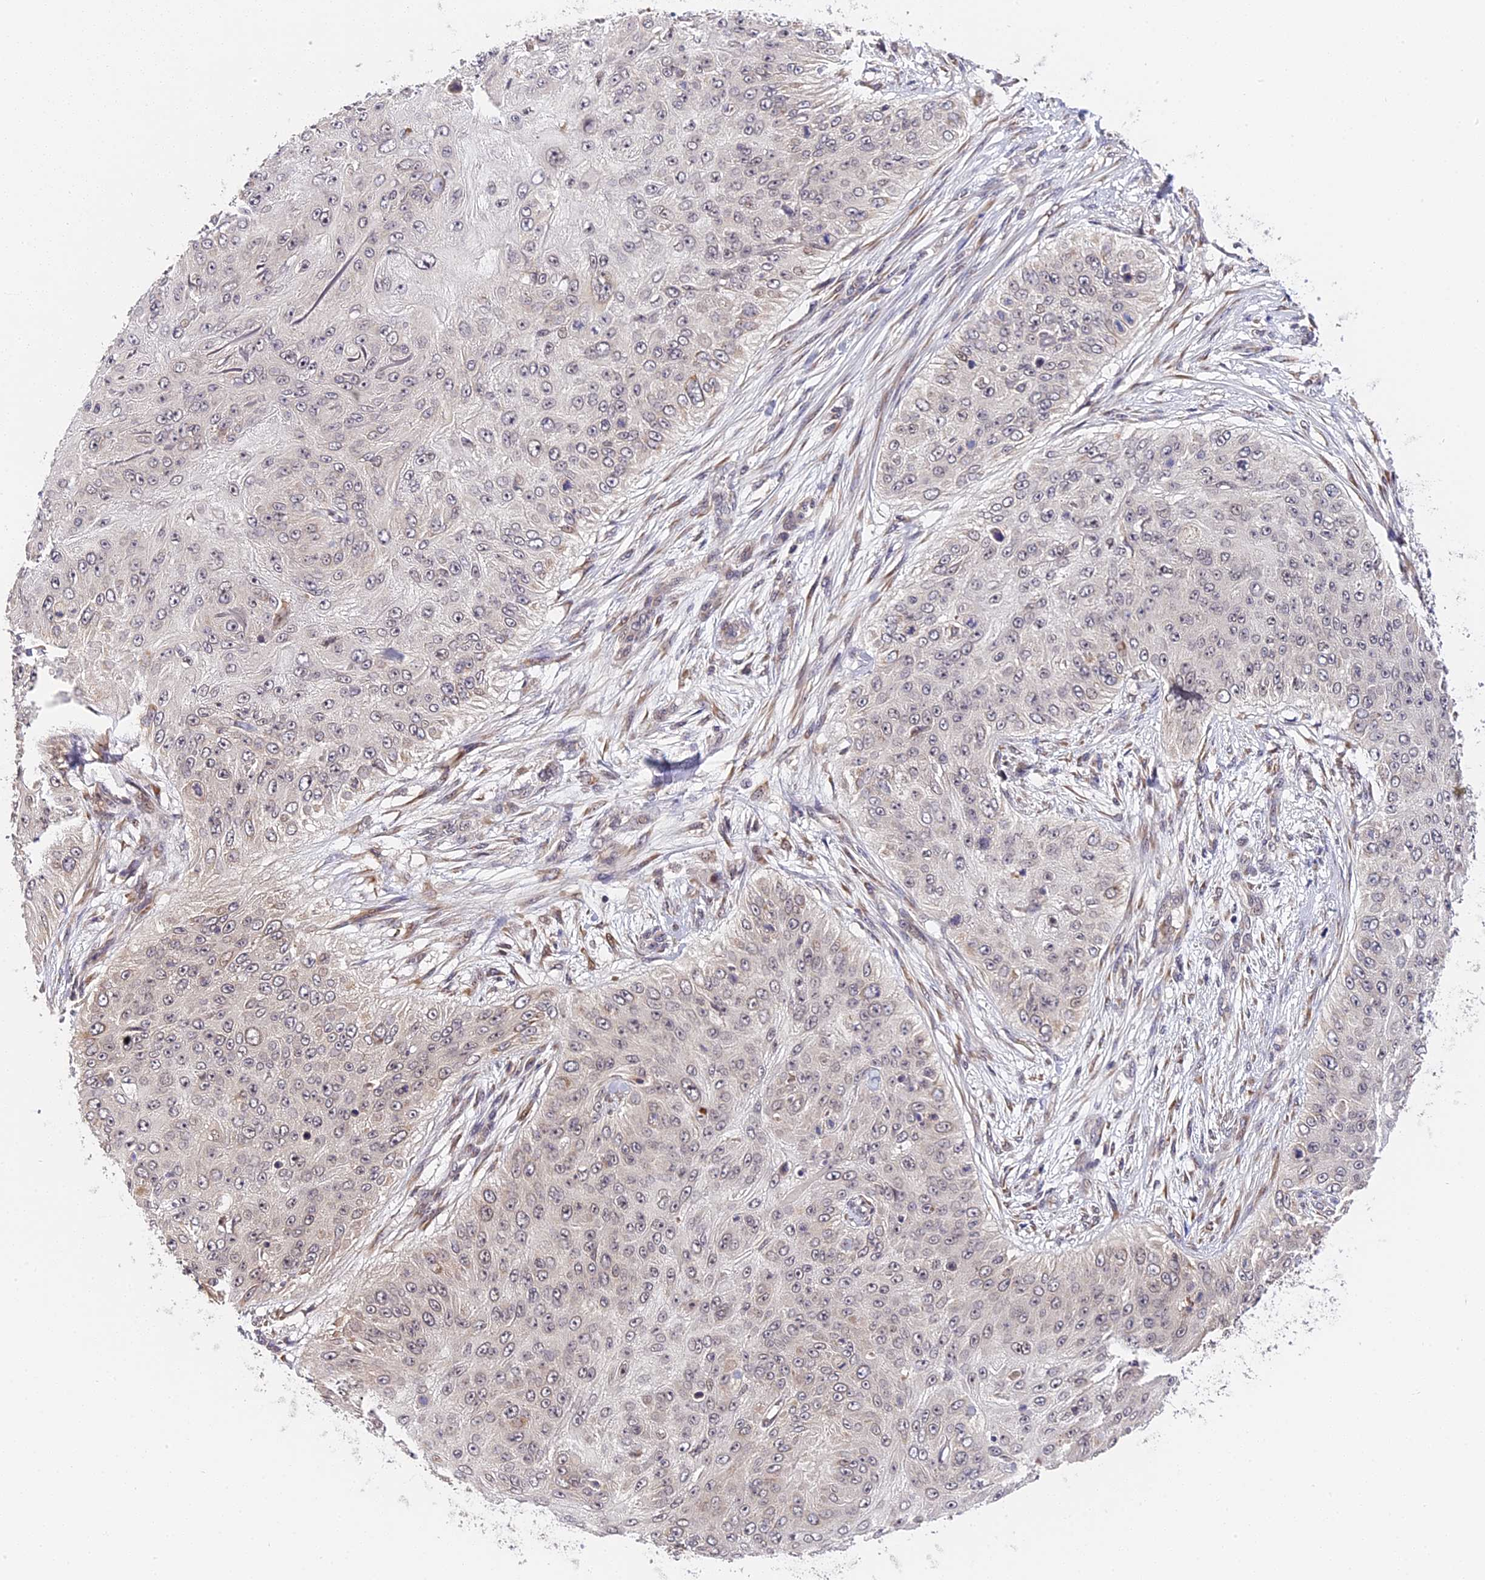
{"staining": {"intensity": "negative", "quantity": "none", "location": "none"}, "tissue": "skin cancer", "cell_type": "Tumor cells", "image_type": "cancer", "snomed": [{"axis": "morphology", "description": "Squamous cell carcinoma, NOS"}, {"axis": "topography", "description": "Skin"}], "caption": "Immunohistochemistry histopathology image of human squamous cell carcinoma (skin) stained for a protein (brown), which exhibits no positivity in tumor cells.", "gene": "IMPACT", "patient": {"sex": "female", "age": 80}}